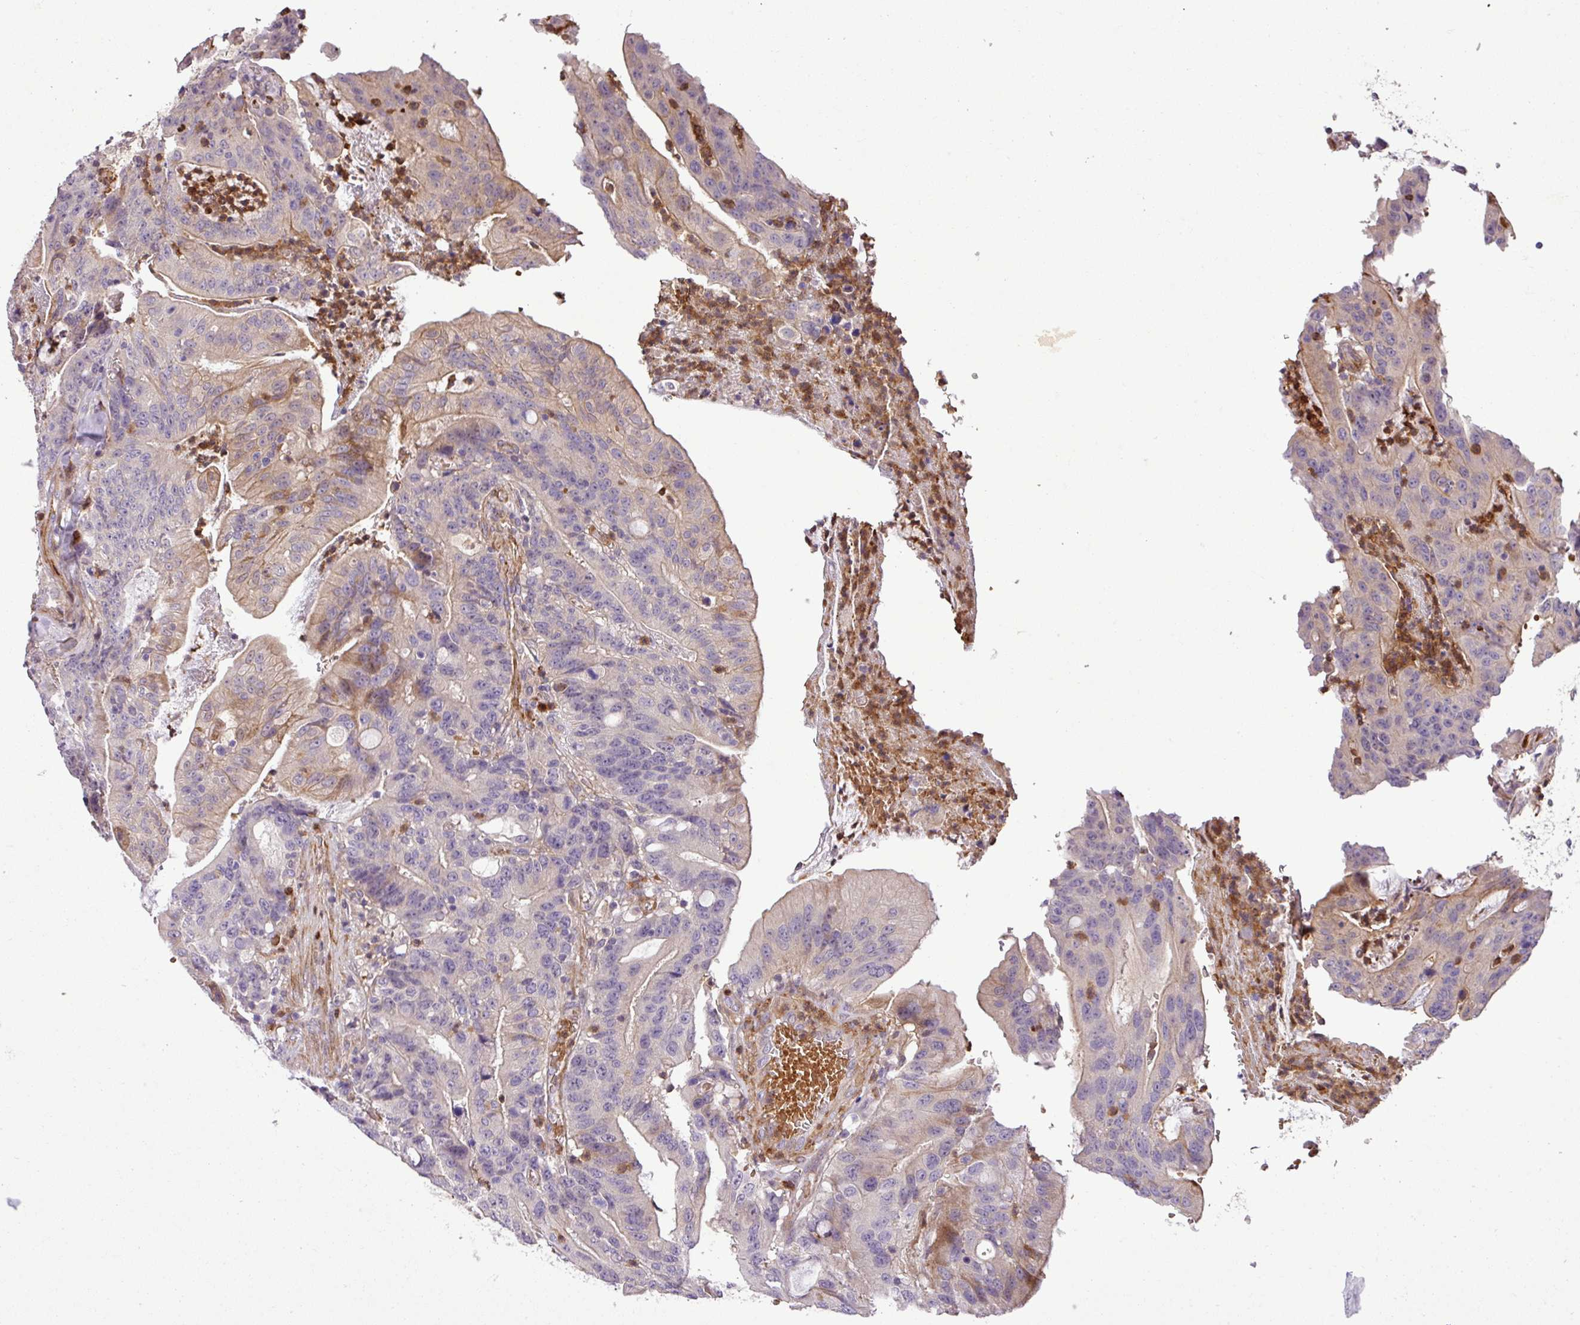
{"staining": {"intensity": "negative", "quantity": "none", "location": "none"}, "tissue": "colorectal cancer", "cell_type": "Tumor cells", "image_type": "cancer", "snomed": [{"axis": "morphology", "description": "Adenocarcinoma, NOS"}, {"axis": "topography", "description": "Colon"}], "caption": "DAB immunohistochemical staining of colorectal cancer demonstrates no significant positivity in tumor cells.", "gene": "NBEAL2", "patient": {"sex": "male", "age": 83}}